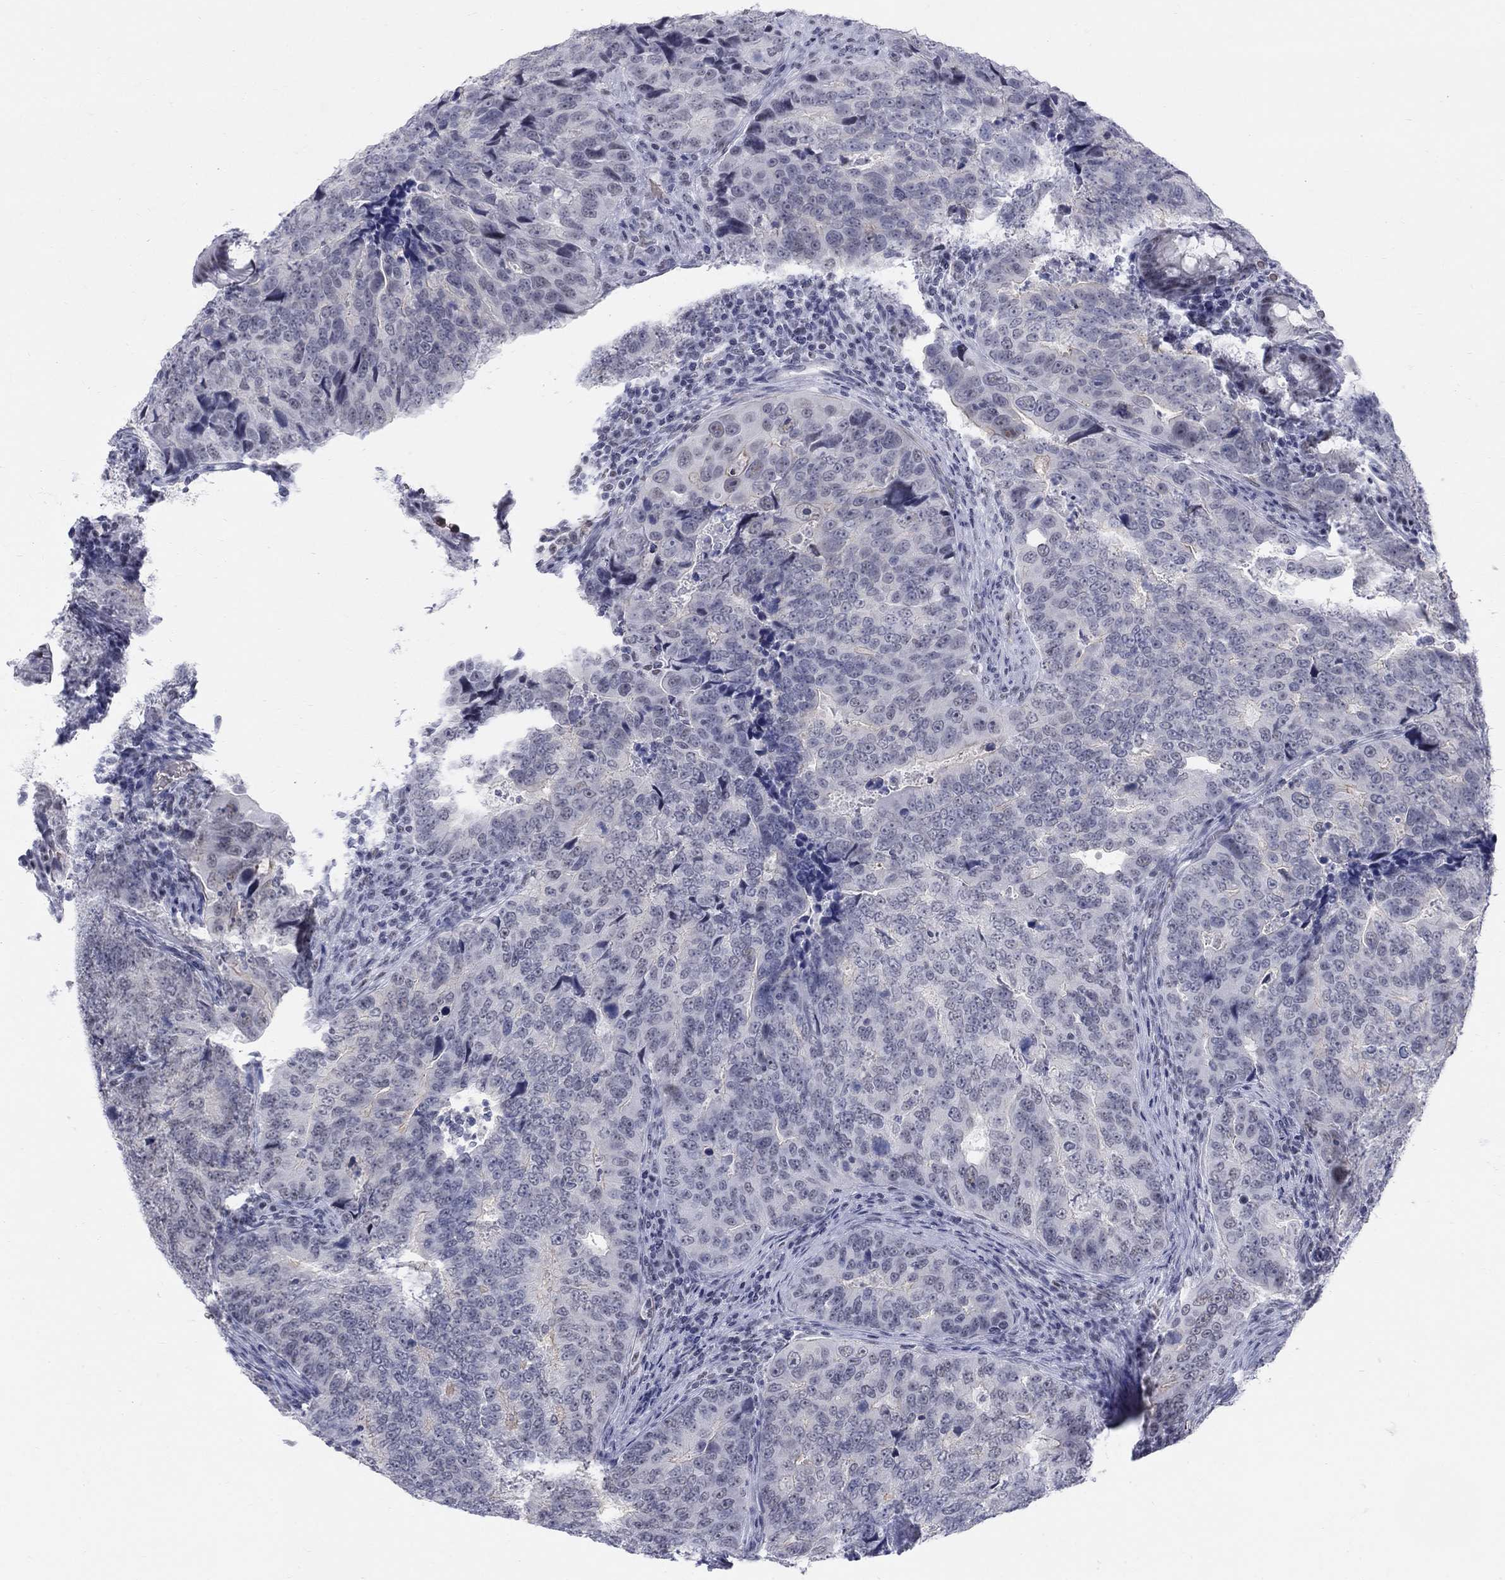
{"staining": {"intensity": "negative", "quantity": "none", "location": "none"}, "tissue": "colorectal cancer", "cell_type": "Tumor cells", "image_type": "cancer", "snomed": [{"axis": "morphology", "description": "Adenocarcinoma, NOS"}, {"axis": "topography", "description": "Colon"}], "caption": "Immunohistochemical staining of colorectal cancer shows no significant staining in tumor cells.", "gene": "DMTN", "patient": {"sex": "female", "age": 72}}